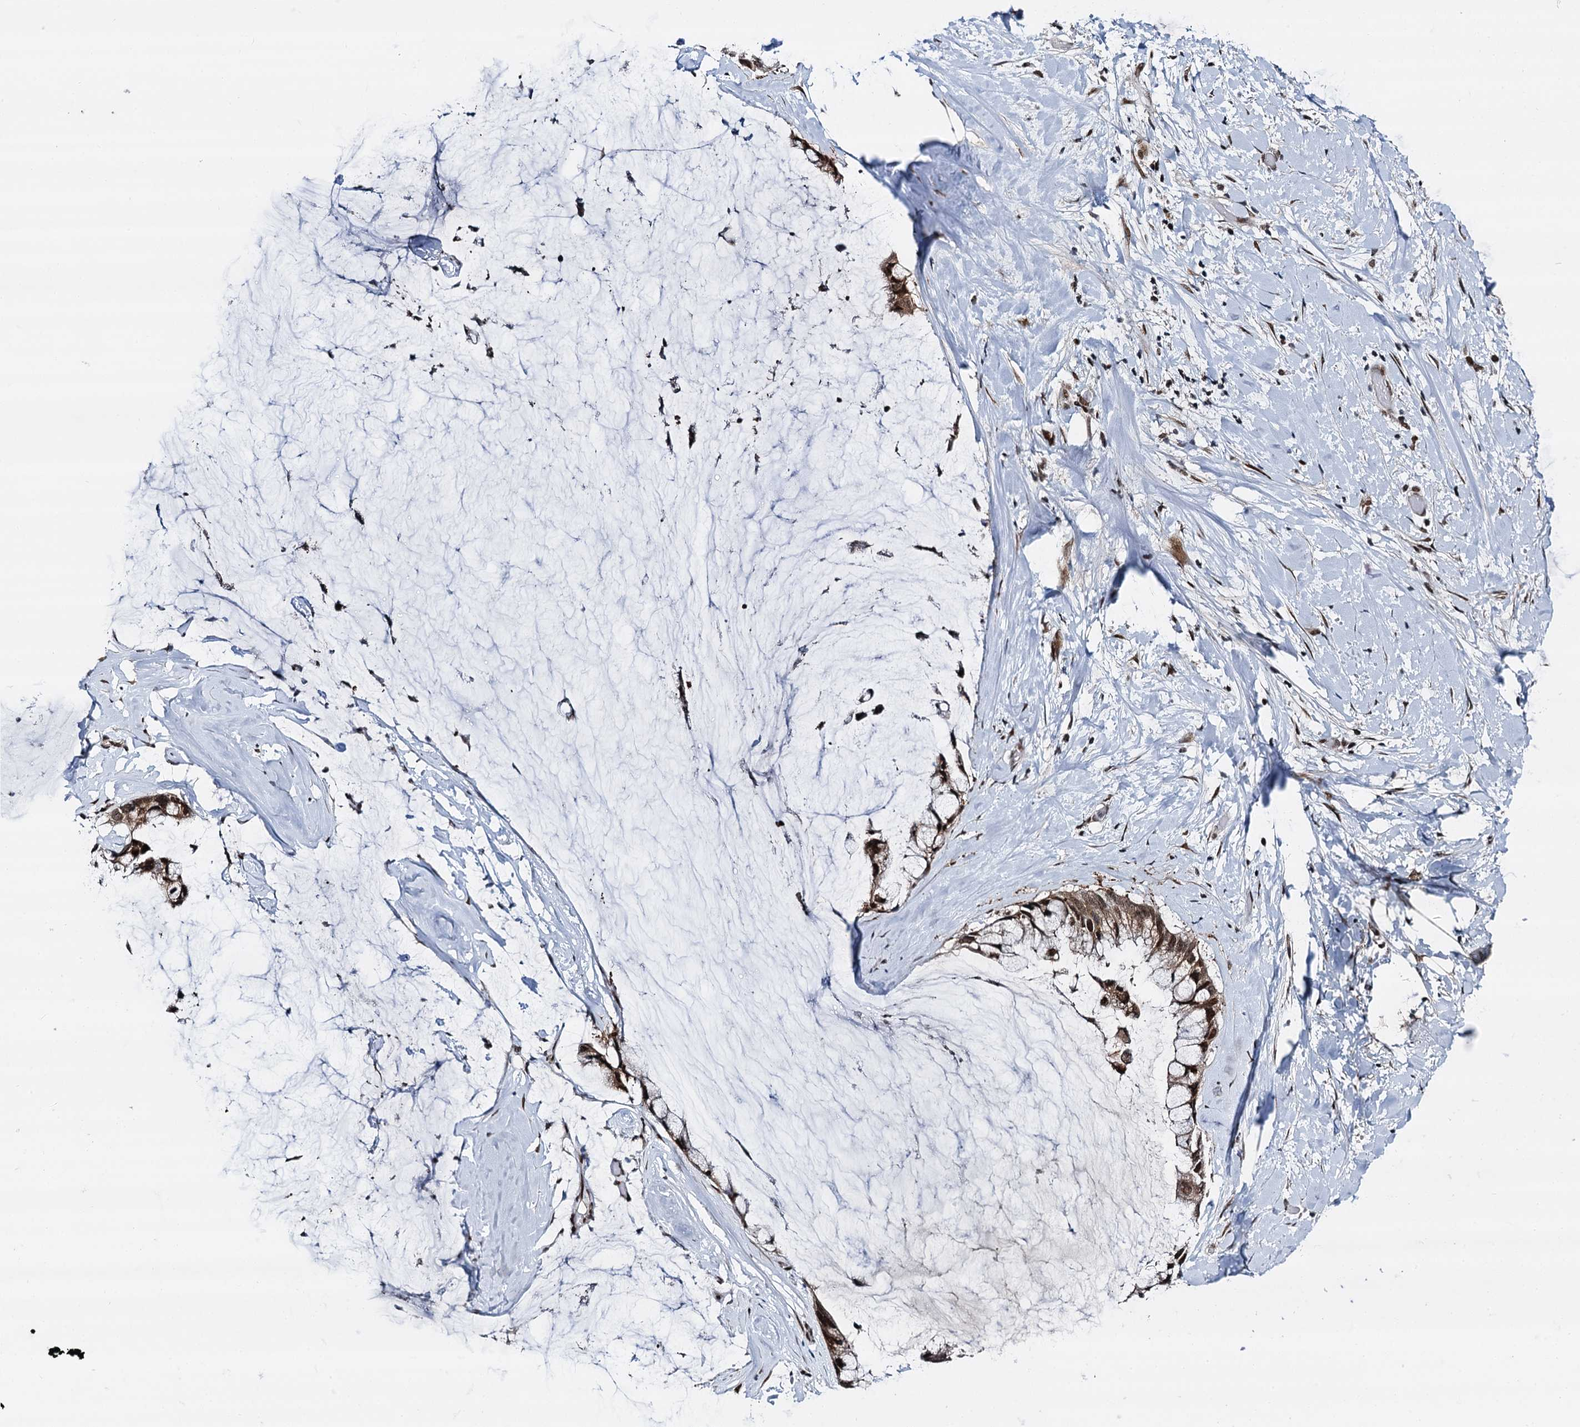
{"staining": {"intensity": "moderate", "quantity": ">75%", "location": "cytoplasmic/membranous,nuclear"}, "tissue": "ovarian cancer", "cell_type": "Tumor cells", "image_type": "cancer", "snomed": [{"axis": "morphology", "description": "Cystadenocarcinoma, mucinous, NOS"}, {"axis": "topography", "description": "Ovary"}], "caption": "Ovarian cancer (mucinous cystadenocarcinoma) stained for a protein (brown) reveals moderate cytoplasmic/membranous and nuclear positive expression in about >75% of tumor cells.", "gene": "RUFY2", "patient": {"sex": "female", "age": 39}}